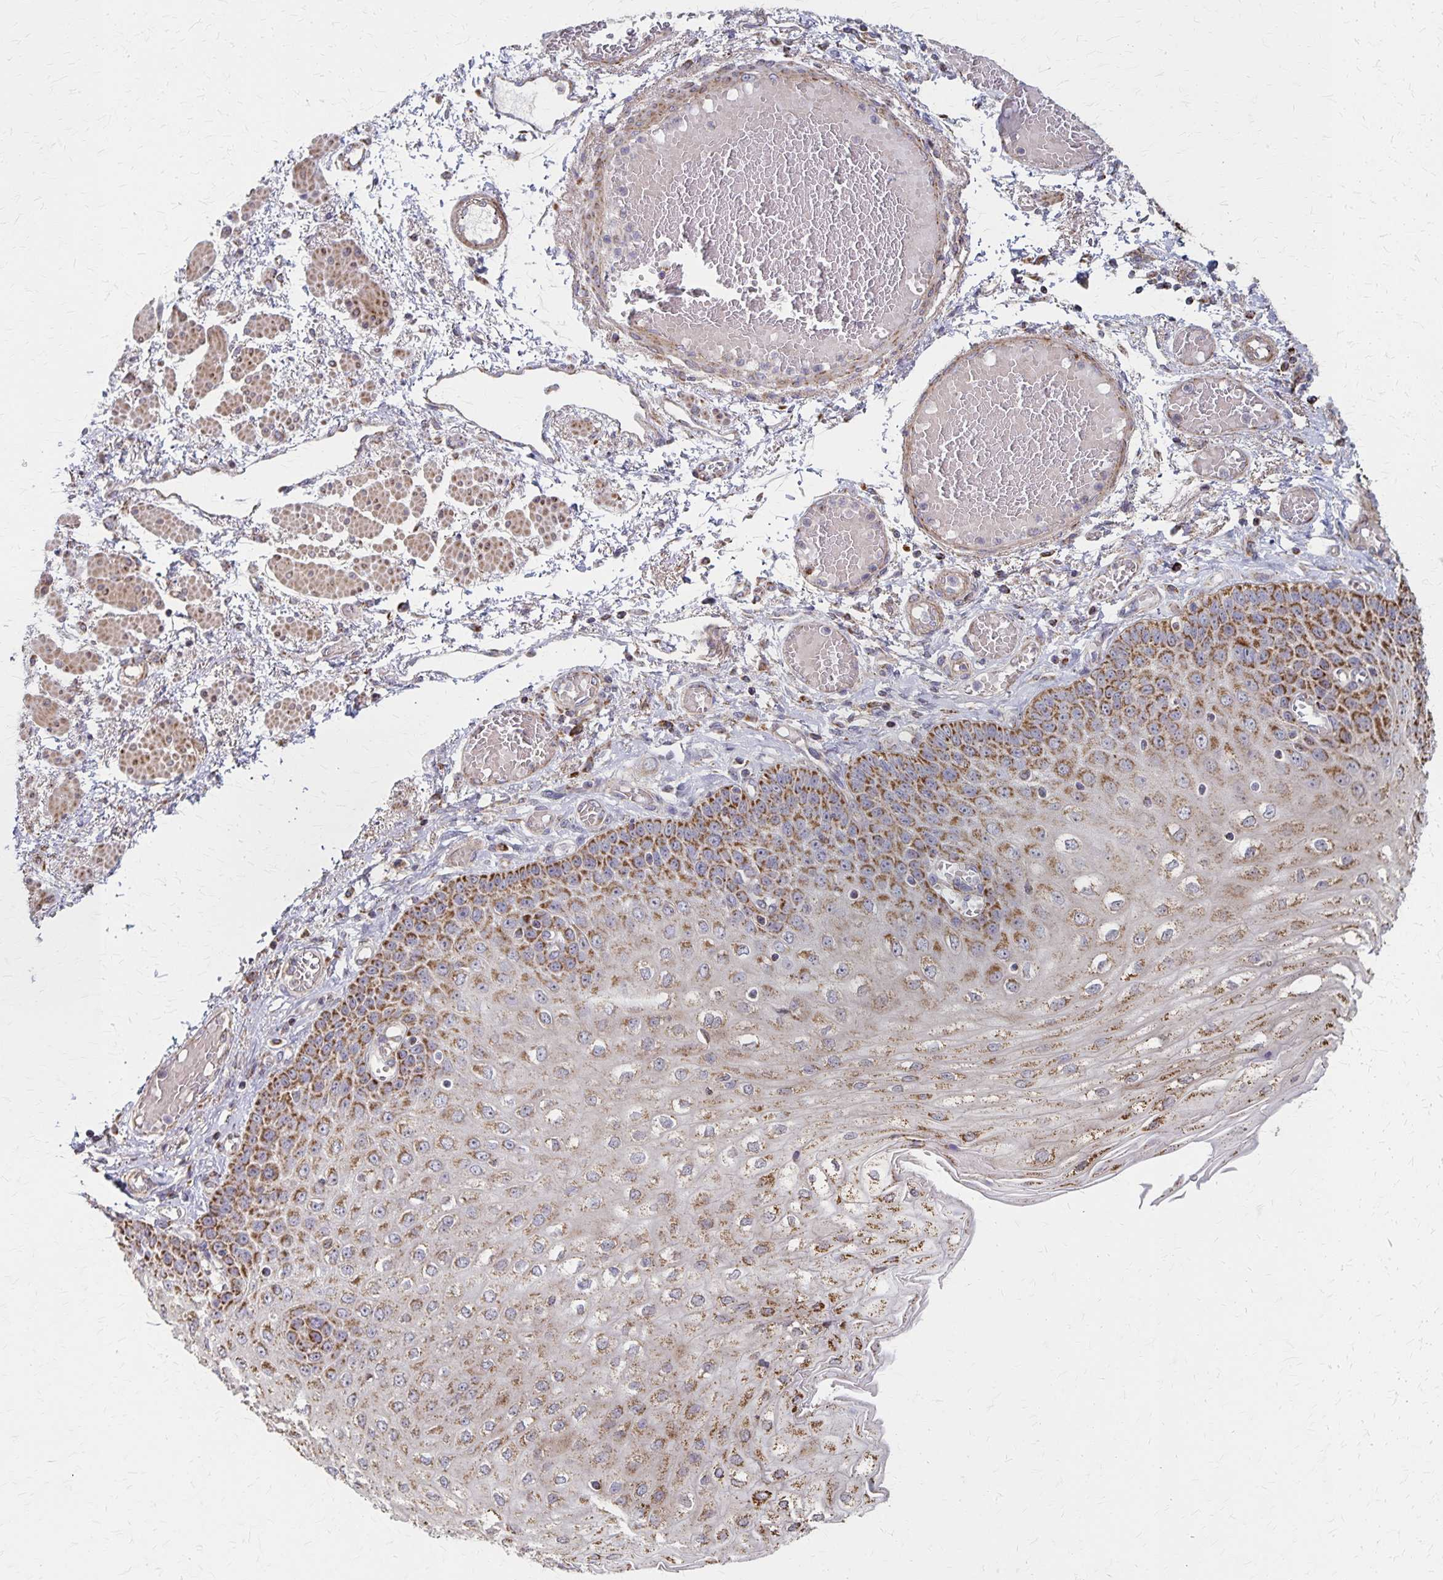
{"staining": {"intensity": "strong", "quantity": "25%-75%", "location": "cytoplasmic/membranous"}, "tissue": "esophagus", "cell_type": "Squamous epithelial cells", "image_type": "normal", "snomed": [{"axis": "morphology", "description": "Normal tissue, NOS"}, {"axis": "morphology", "description": "Adenocarcinoma, NOS"}, {"axis": "topography", "description": "Esophagus"}], "caption": "A histopathology image of human esophagus stained for a protein exhibits strong cytoplasmic/membranous brown staining in squamous epithelial cells.", "gene": "DYRK4", "patient": {"sex": "male", "age": 81}}